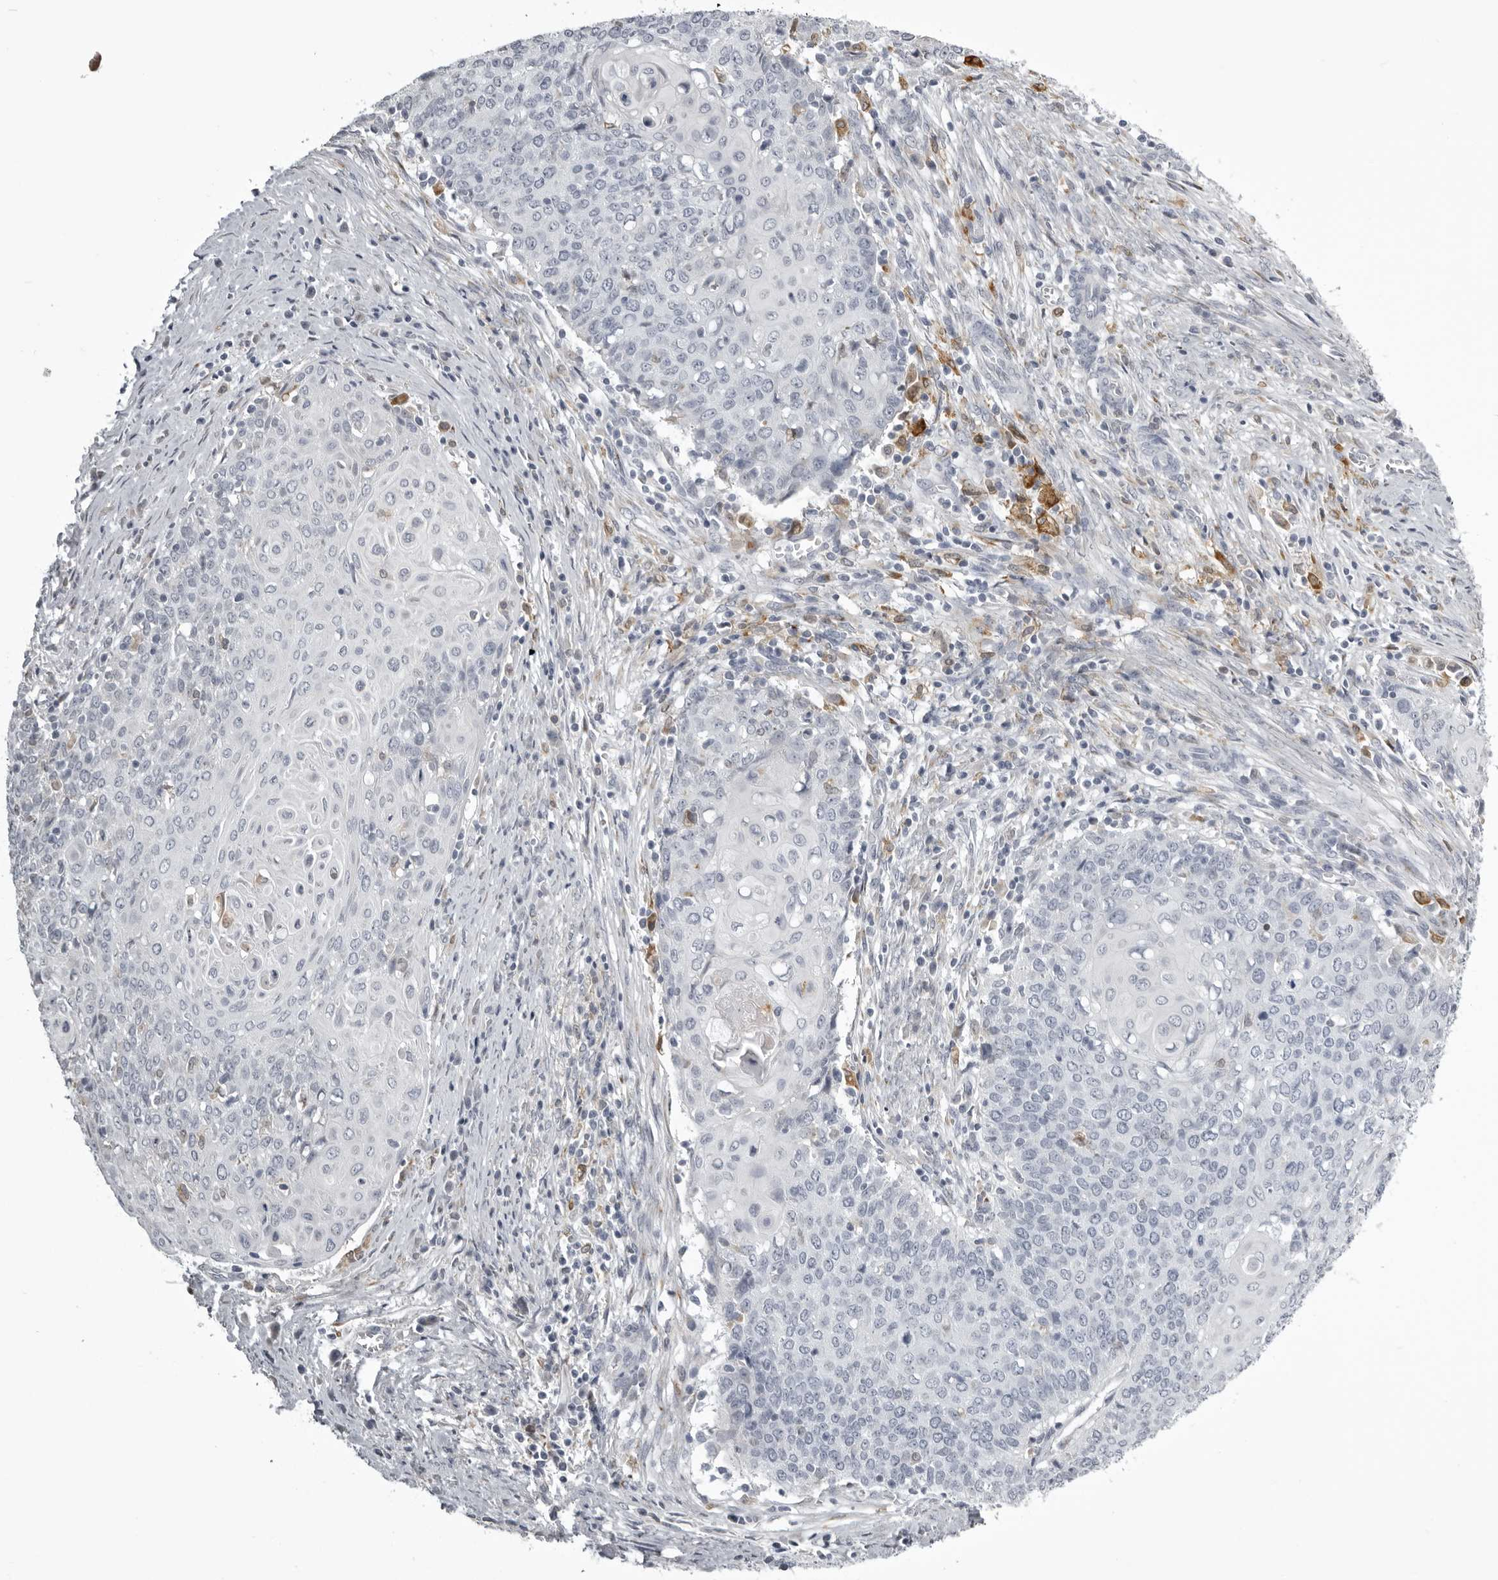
{"staining": {"intensity": "negative", "quantity": "none", "location": "none"}, "tissue": "cervical cancer", "cell_type": "Tumor cells", "image_type": "cancer", "snomed": [{"axis": "morphology", "description": "Squamous cell carcinoma, NOS"}, {"axis": "topography", "description": "Cervix"}], "caption": "The image displays no significant expression in tumor cells of cervical squamous cell carcinoma.", "gene": "NCEH1", "patient": {"sex": "female", "age": 39}}